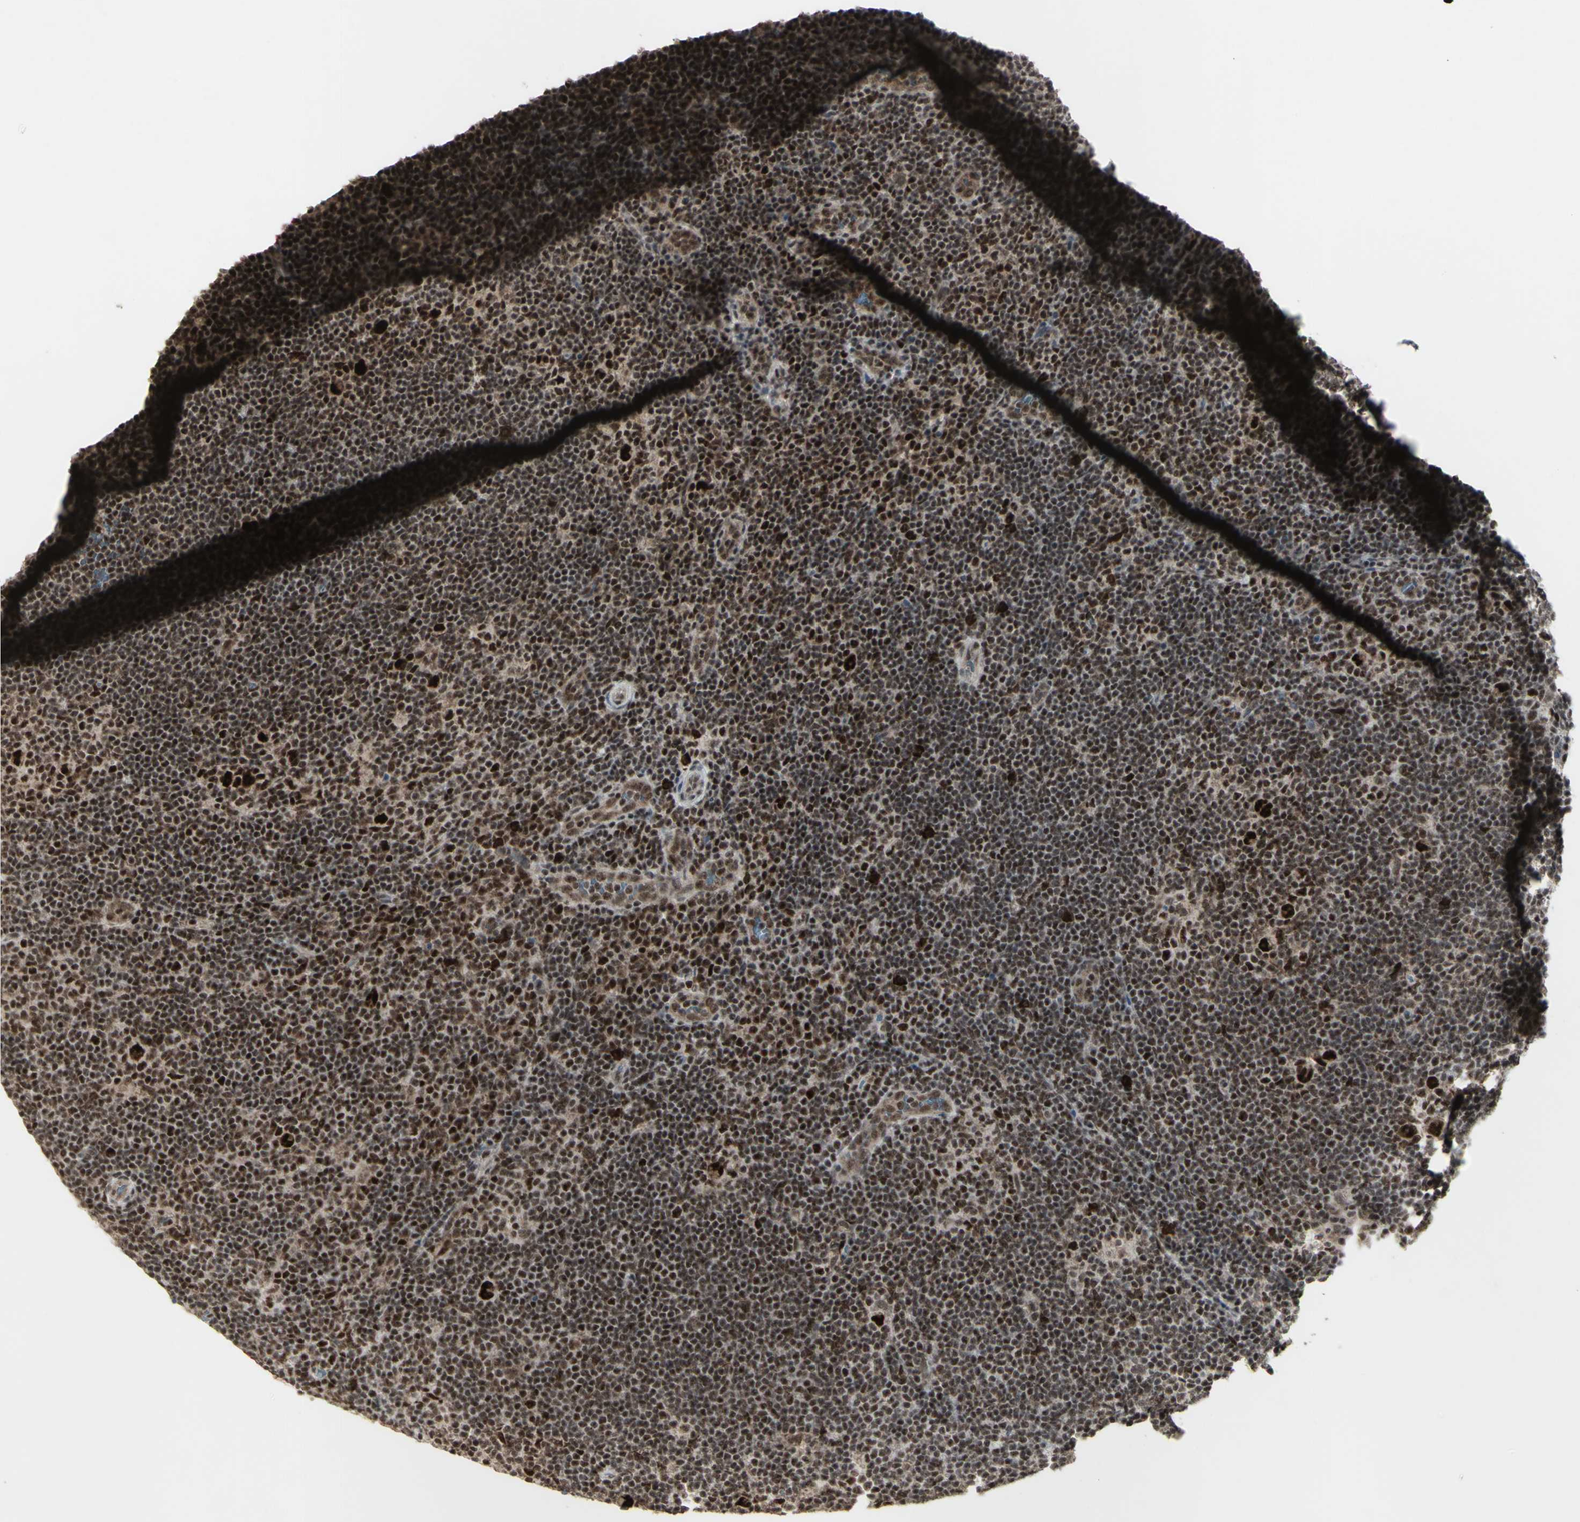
{"staining": {"intensity": "strong", "quantity": ">75%", "location": "nuclear"}, "tissue": "lymphoma", "cell_type": "Tumor cells", "image_type": "cancer", "snomed": [{"axis": "morphology", "description": "Hodgkin's disease, NOS"}, {"axis": "topography", "description": "Lymph node"}], "caption": "A micrograph of human lymphoma stained for a protein exhibits strong nuclear brown staining in tumor cells.", "gene": "CCNT1", "patient": {"sex": "female", "age": 57}}